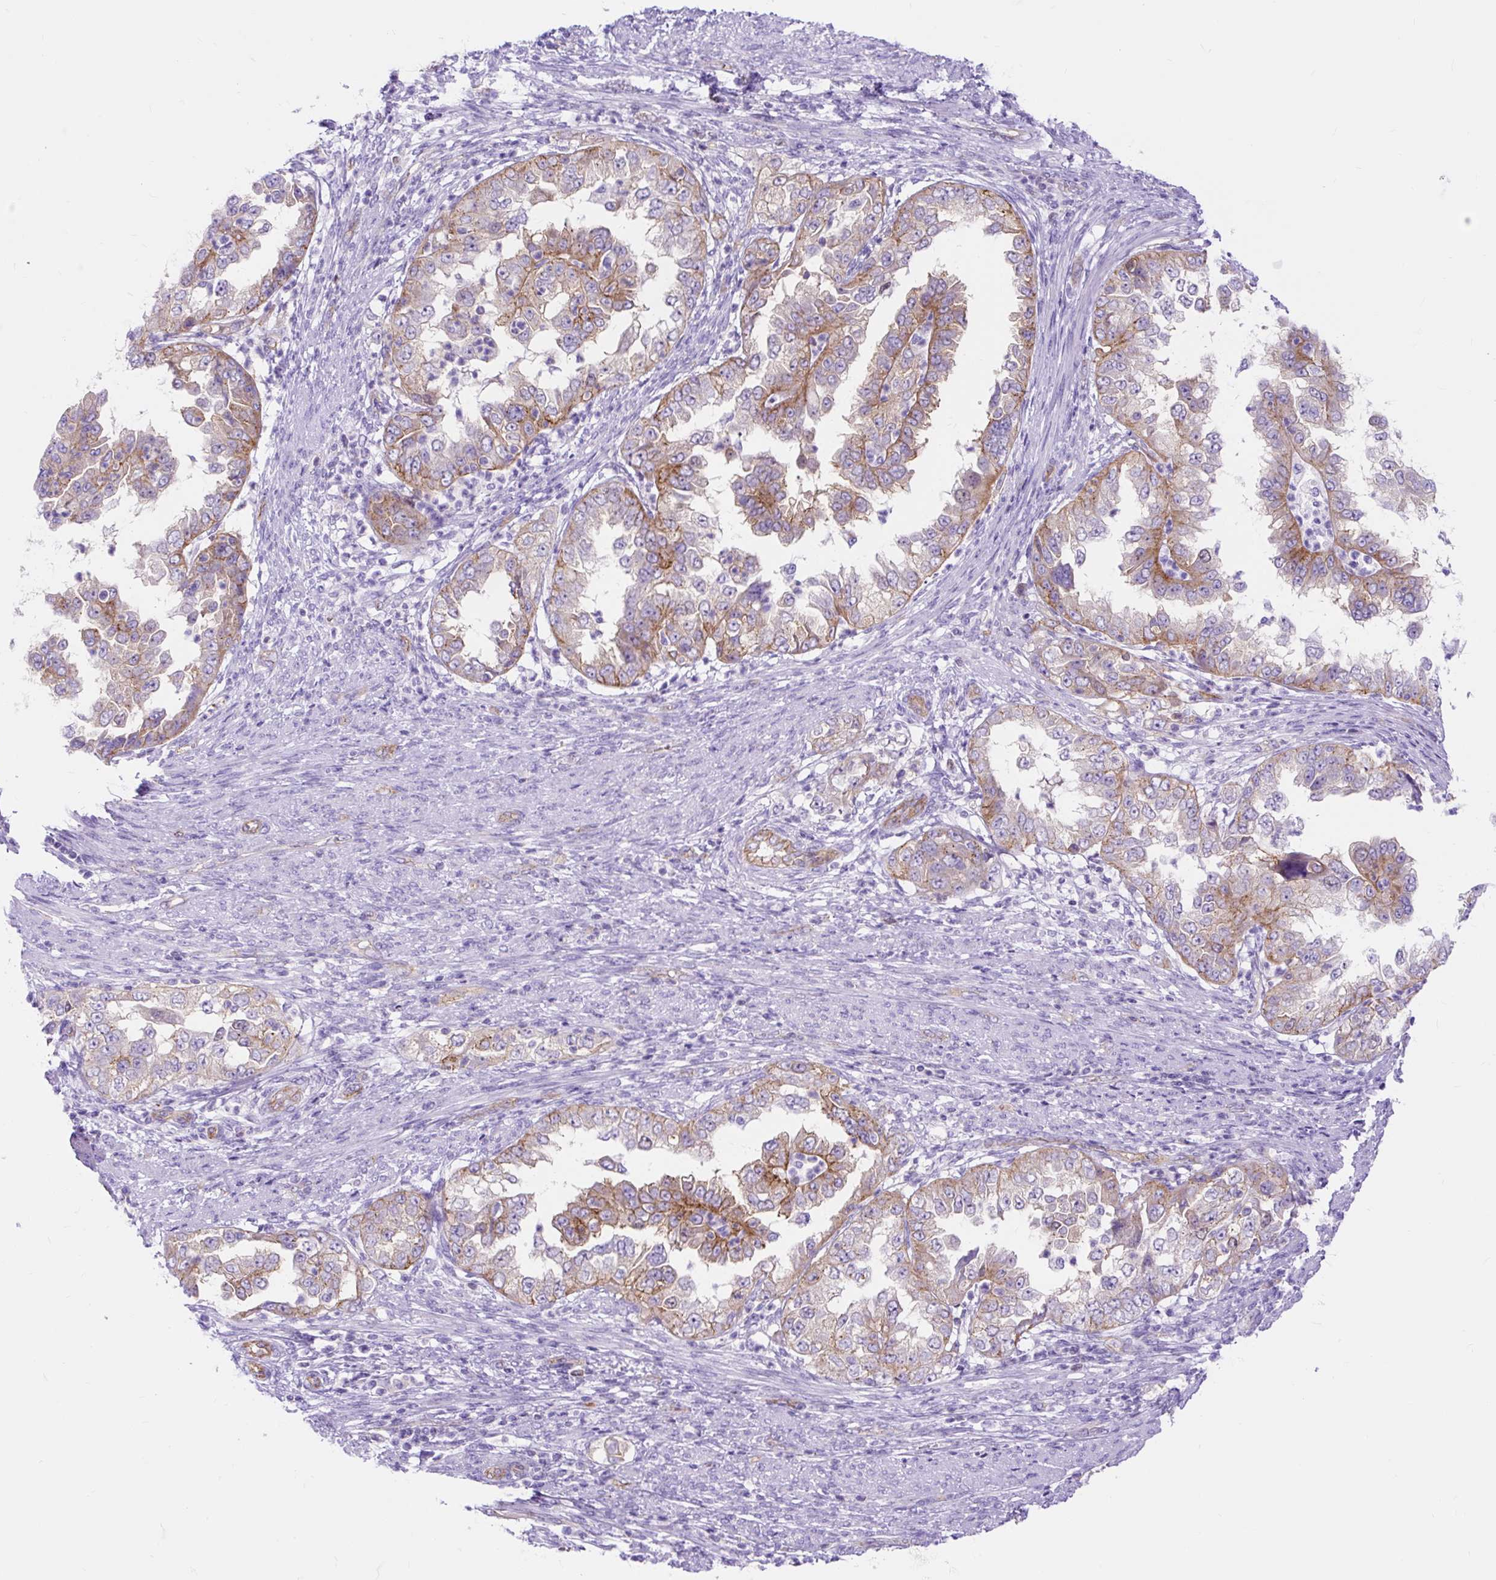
{"staining": {"intensity": "moderate", "quantity": "25%-75%", "location": "cytoplasmic/membranous"}, "tissue": "endometrial cancer", "cell_type": "Tumor cells", "image_type": "cancer", "snomed": [{"axis": "morphology", "description": "Adenocarcinoma, NOS"}, {"axis": "topography", "description": "Endometrium"}], "caption": "DAB (3,3'-diaminobenzidine) immunohistochemical staining of adenocarcinoma (endometrial) demonstrates moderate cytoplasmic/membranous protein staining in about 25%-75% of tumor cells.", "gene": "HIP1R", "patient": {"sex": "female", "age": 85}}